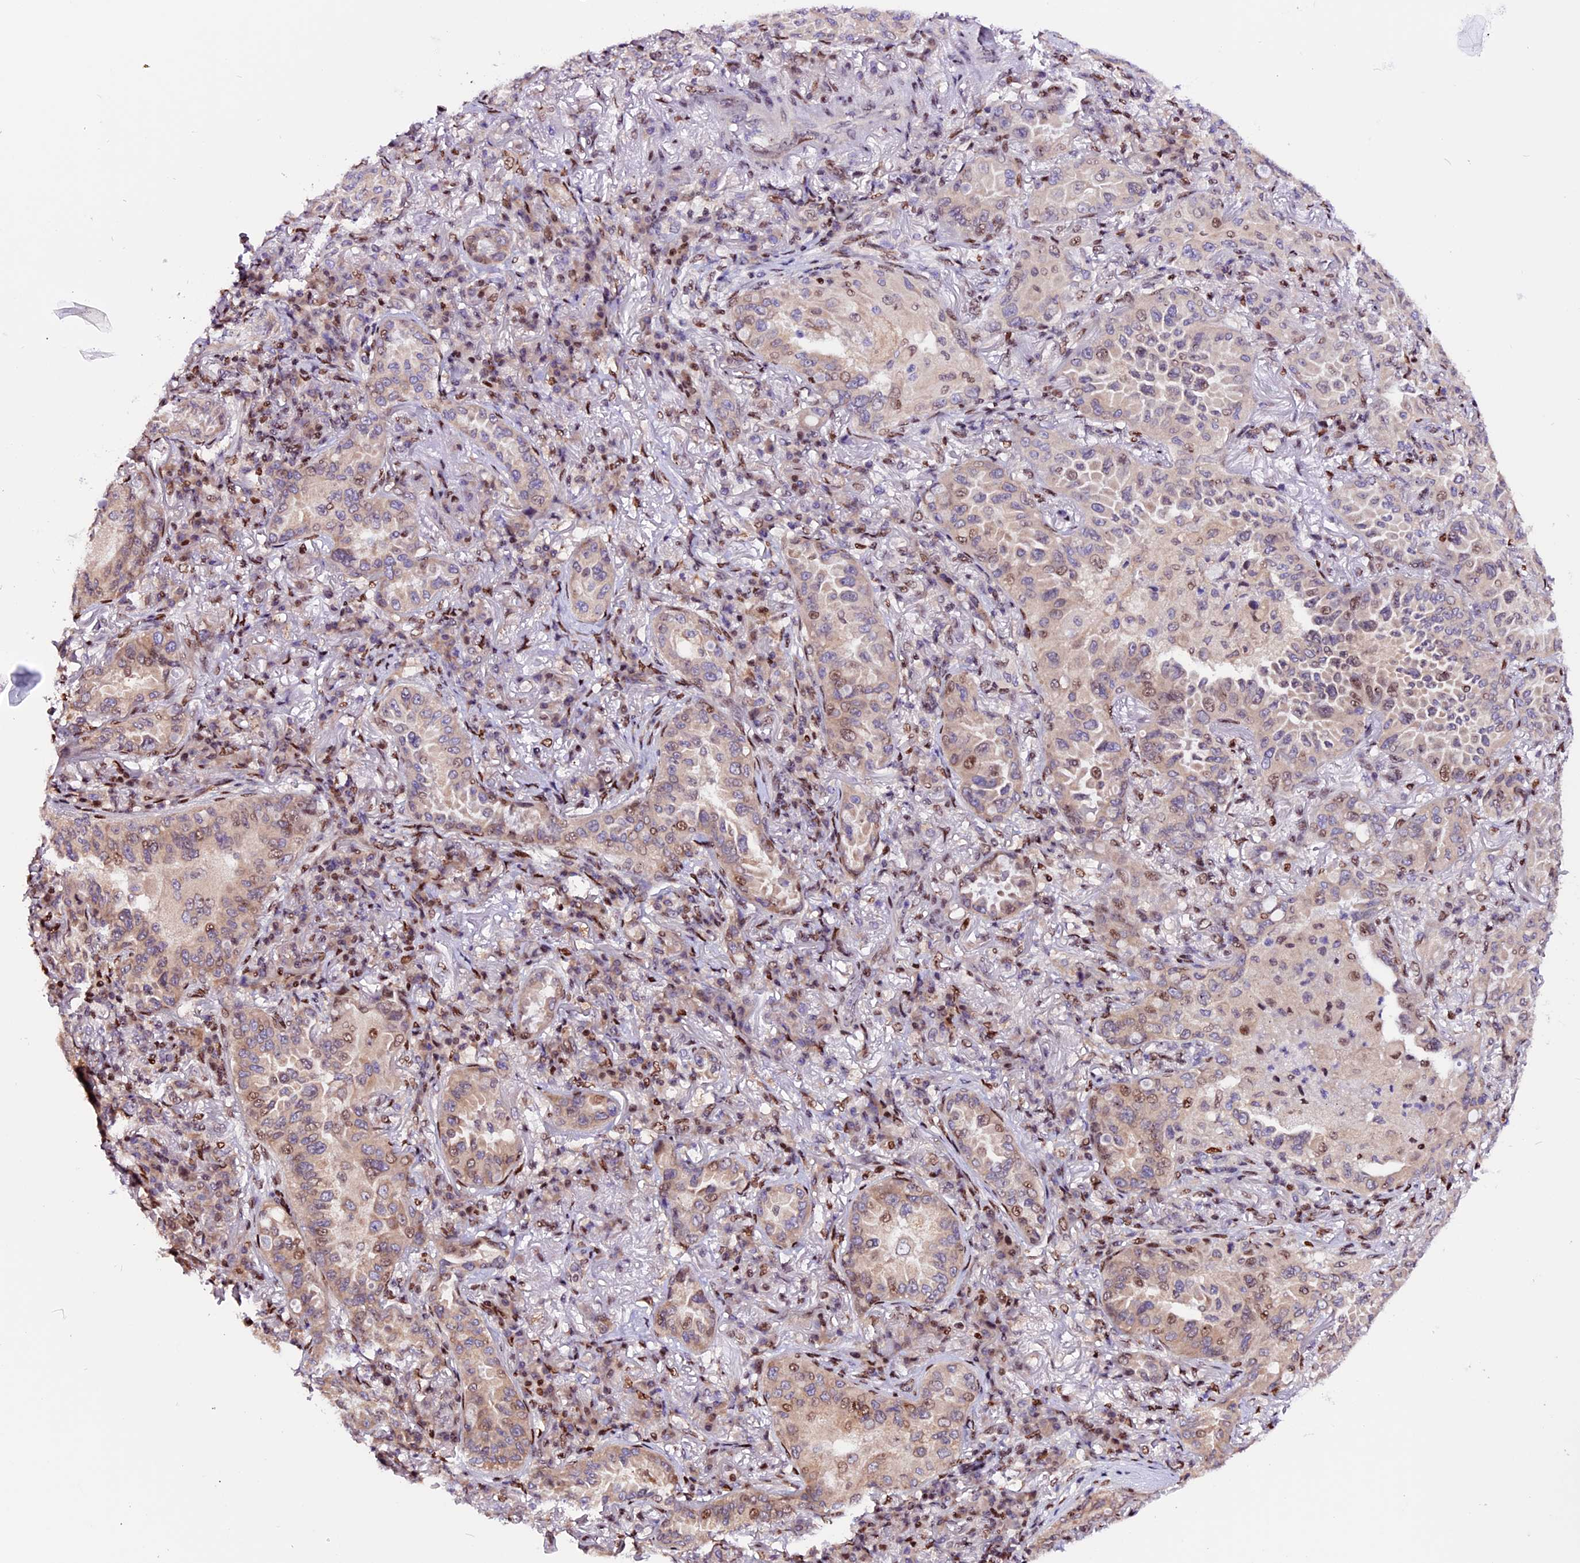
{"staining": {"intensity": "moderate", "quantity": "<25%", "location": "nuclear"}, "tissue": "lung cancer", "cell_type": "Tumor cells", "image_type": "cancer", "snomed": [{"axis": "morphology", "description": "Adenocarcinoma, NOS"}, {"axis": "topography", "description": "Lung"}], "caption": "There is low levels of moderate nuclear staining in tumor cells of lung adenocarcinoma, as demonstrated by immunohistochemical staining (brown color).", "gene": "RINL", "patient": {"sex": "female", "age": 69}}